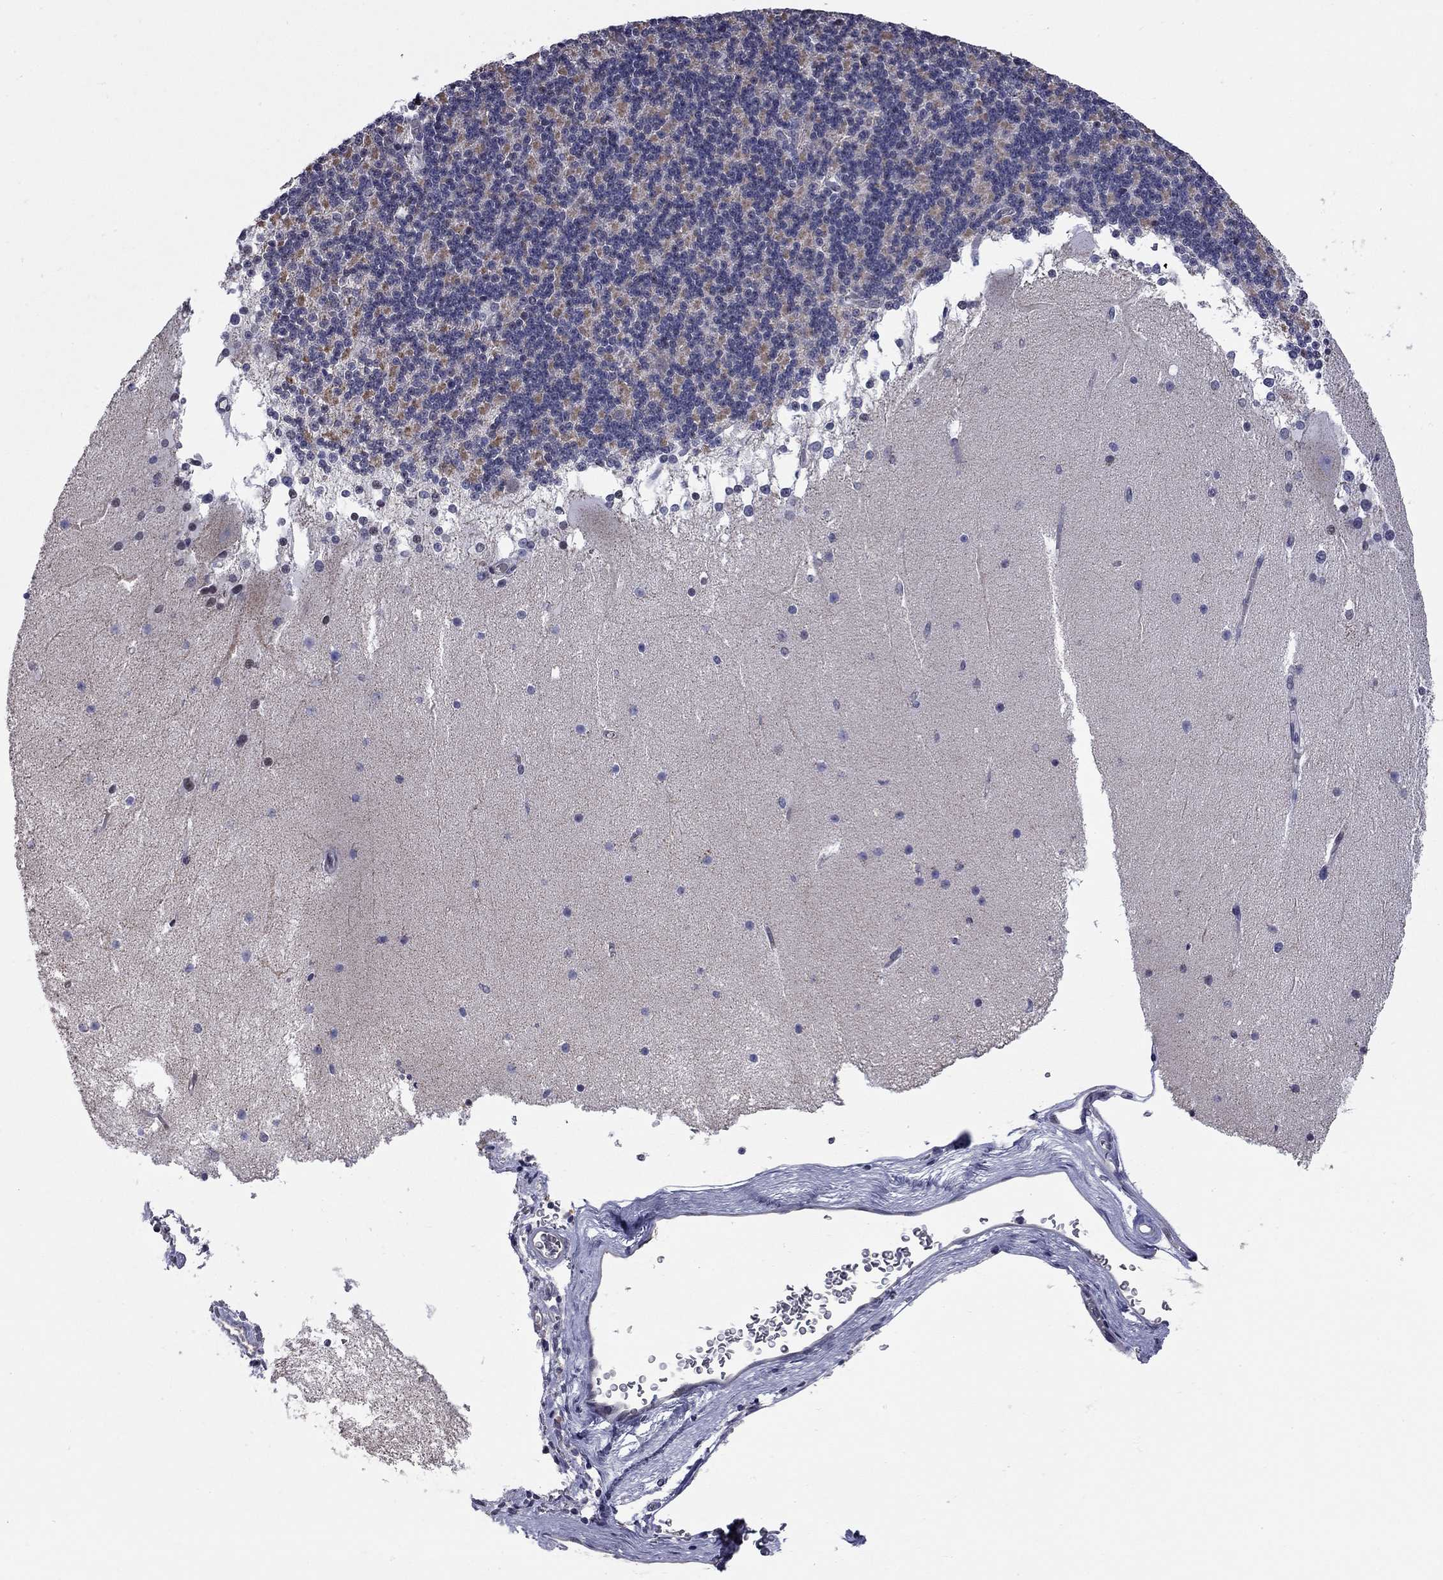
{"staining": {"intensity": "moderate", "quantity": "<25%", "location": "cytoplasmic/membranous"}, "tissue": "cerebellum", "cell_type": "Cells in granular layer", "image_type": "normal", "snomed": [{"axis": "morphology", "description": "Normal tissue, NOS"}, {"axis": "topography", "description": "Cerebellum"}], "caption": "This micrograph reveals immunohistochemistry staining of benign cerebellum, with low moderate cytoplasmic/membranous staining in about <25% of cells in granular layer.", "gene": "HTR4", "patient": {"sex": "female", "age": 19}}